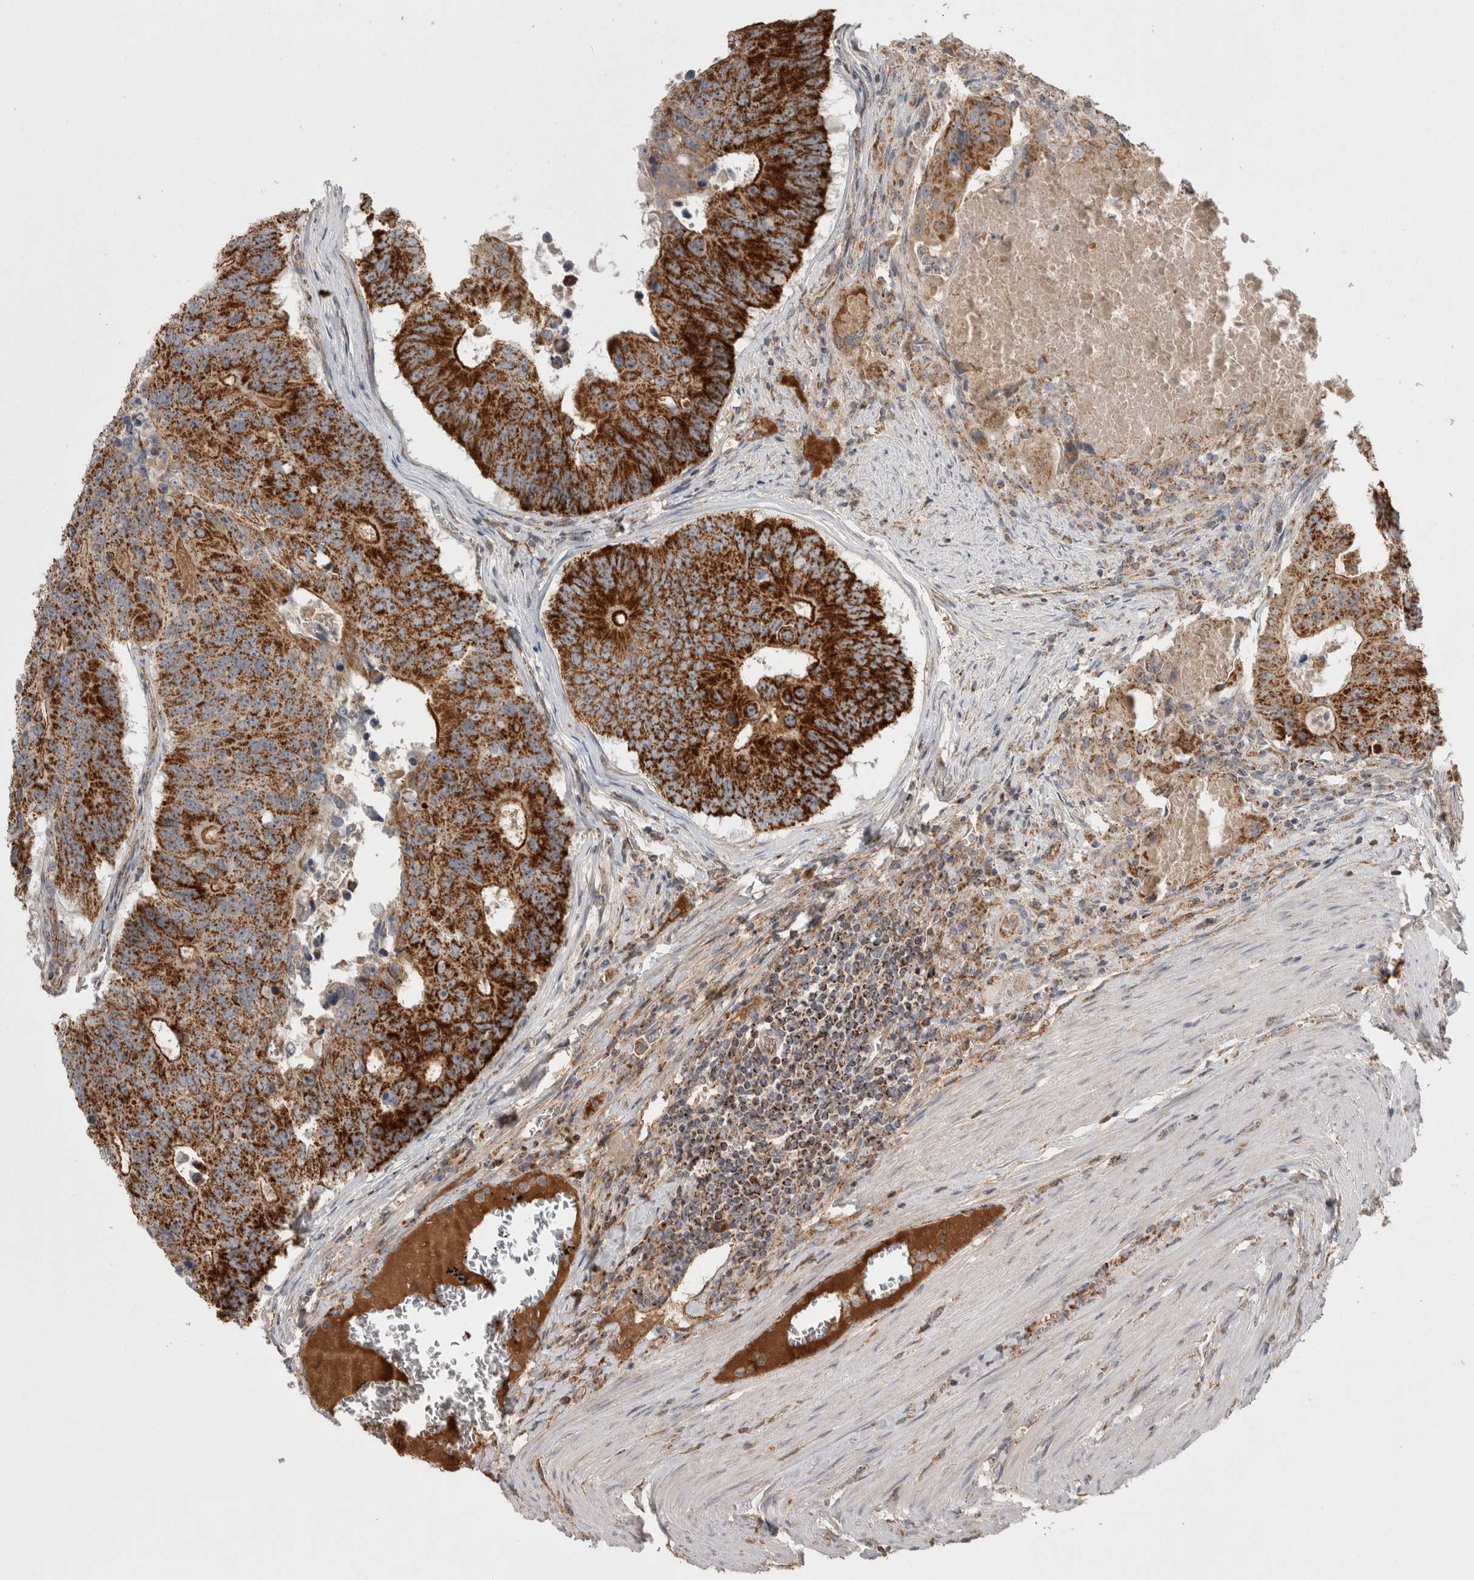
{"staining": {"intensity": "strong", "quantity": ">75%", "location": "cytoplasmic/membranous"}, "tissue": "colorectal cancer", "cell_type": "Tumor cells", "image_type": "cancer", "snomed": [{"axis": "morphology", "description": "Adenocarcinoma, NOS"}, {"axis": "topography", "description": "Colon"}], "caption": "Strong cytoplasmic/membranous protein staining is identified in approximately >75% of tumor cells in colorectal adenocarcinoma.", "gene": "DARS2", "patient": {"sex": "male", "age": 87}}